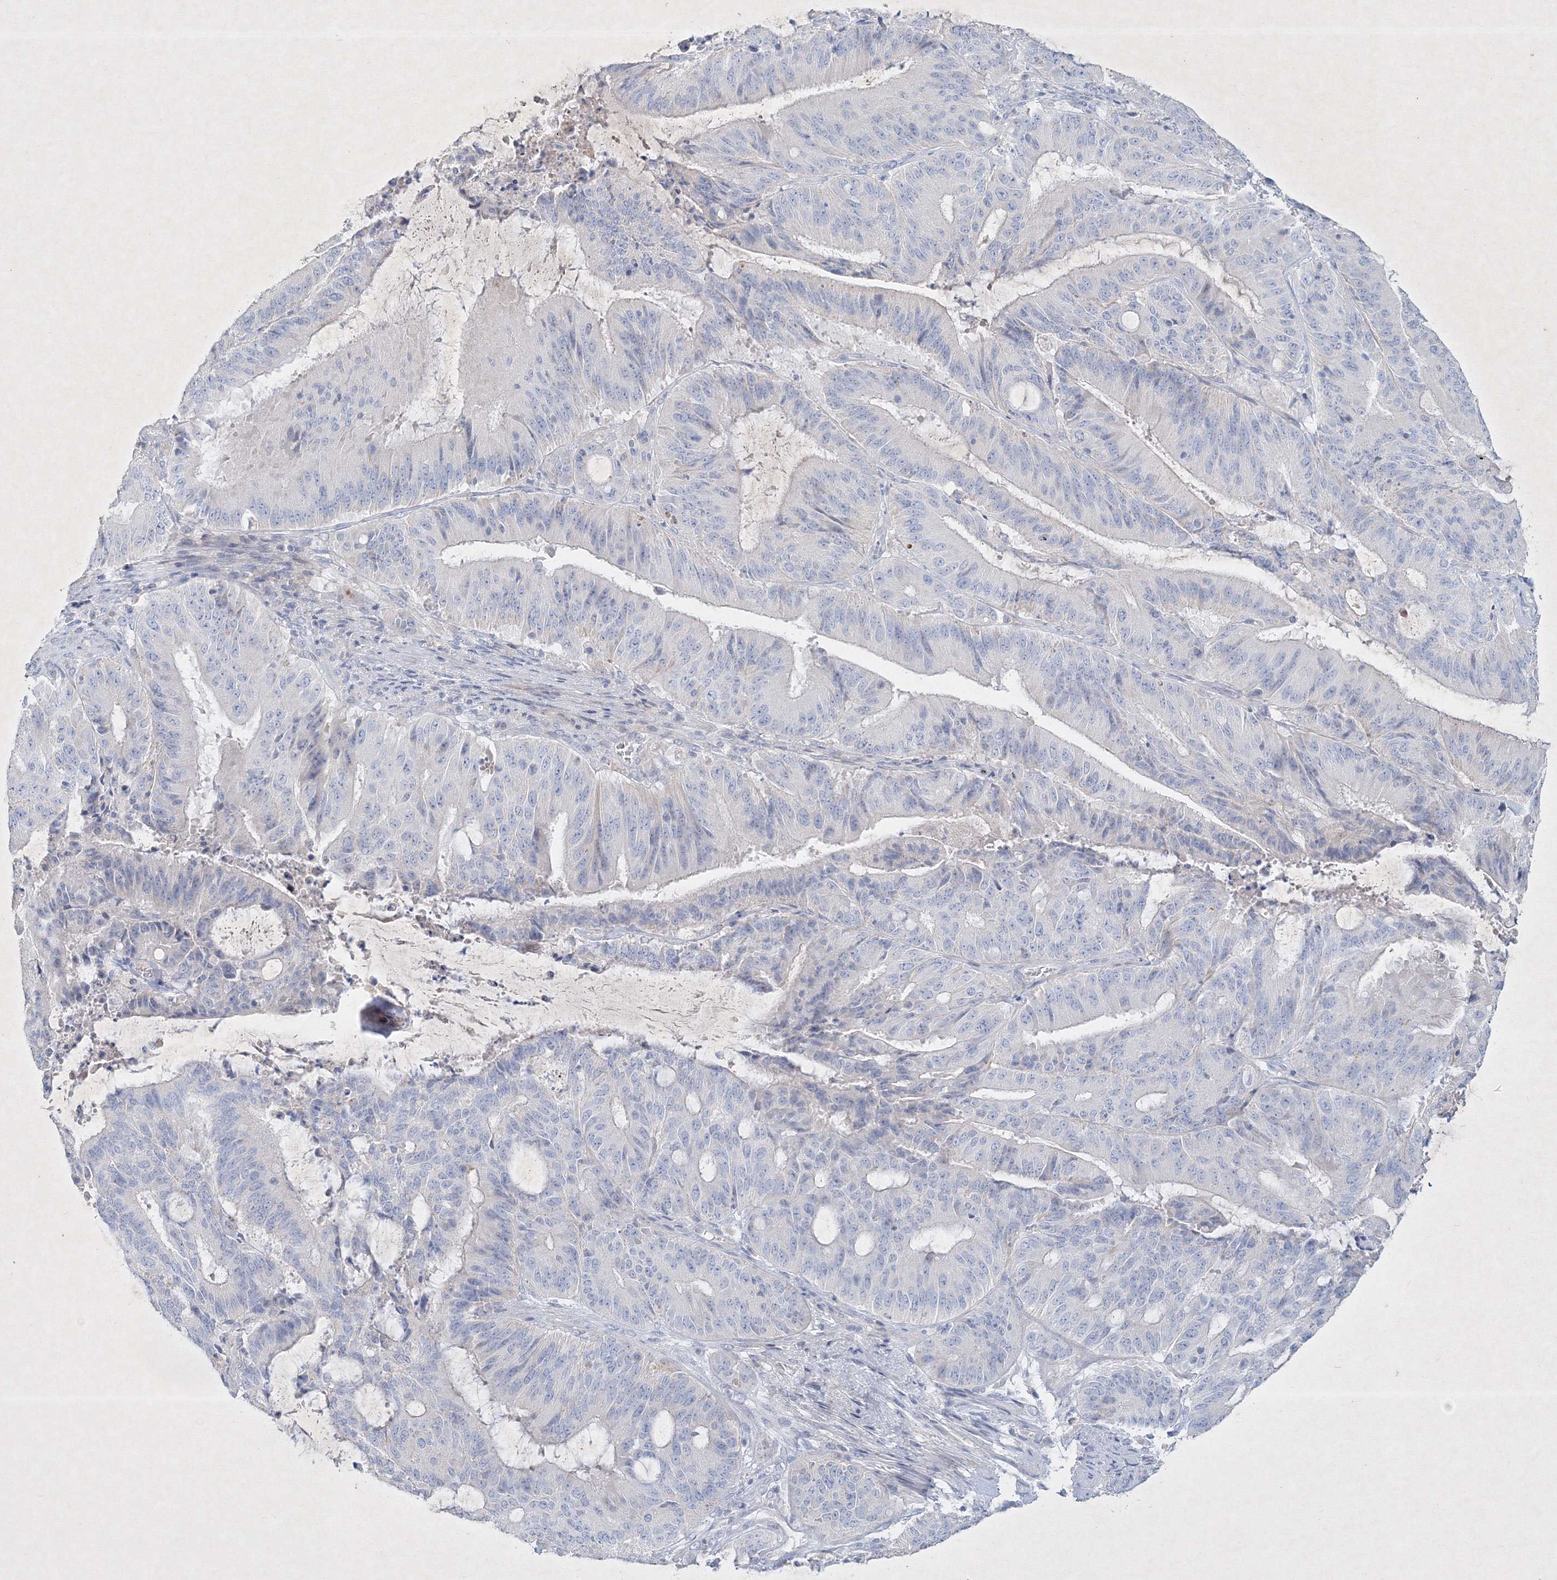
{"staining": {"intensity": "negative", "quantity": "none", "location": "none"}, "tissue": "liver cancer", "cell_type": "Tumor cells", "image_type": "cancer", "snomed": [{"axis": "morphology", "description": "Normal tissue, NOS"}, {"axis": "morphology", "description": "Cholangiocarcinoma"}, {"axis": "topography", "description": "Liver"}, {"axis": "topography", "description": "Peripheral nerve tissue"}], "caption": "DAB immunohistochemical staining of liver cancer (cholangiocarcinoma) demonstrates no significant staining in tumor cells.", "gene": "CXXC4", "patient": {"sex": "female", "age": 73}}